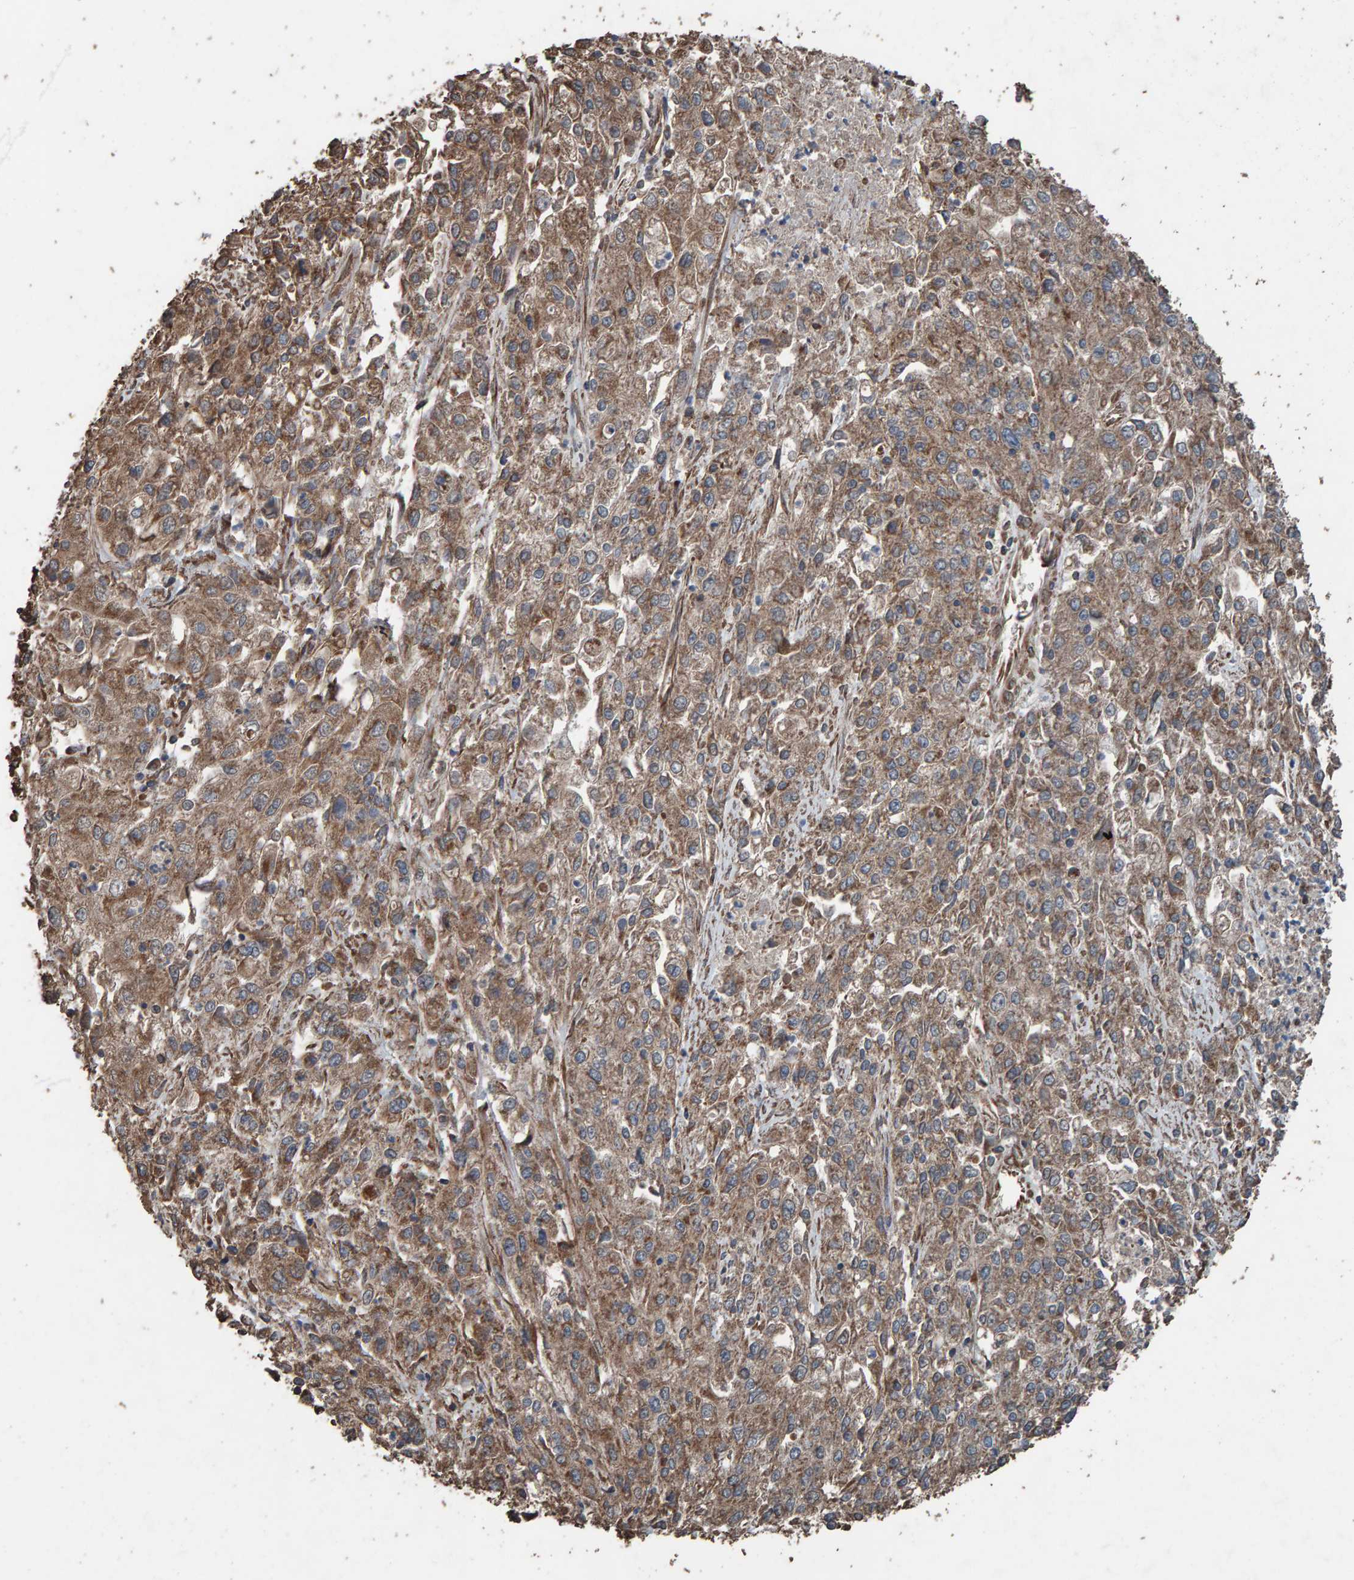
{"staining": {"intensity": "moderate", "quantity": ">75%", "location": "cytoplasmic/membranous"}, "tissue": "endometrial cancer", "cell_type": "Tumor cells", "image_type": "cancer", "snomed": [{"axis": "morphology", "description": "Adenocarcinoma, NOS"}, {"axis": "topography", "description": "Endometrium"}], "caption": "Immunohistochemistry (IHC) (DAB (3,3'-diaminobenzidine)) staining of endometrial cancer (adenocarcinoma) demonstrates moderate cytoplasmic/membranous protein staining in approximately >75% of tumor cells.", "gene": "DUS1L", "patient": {"sex": "female", "age": 49}}